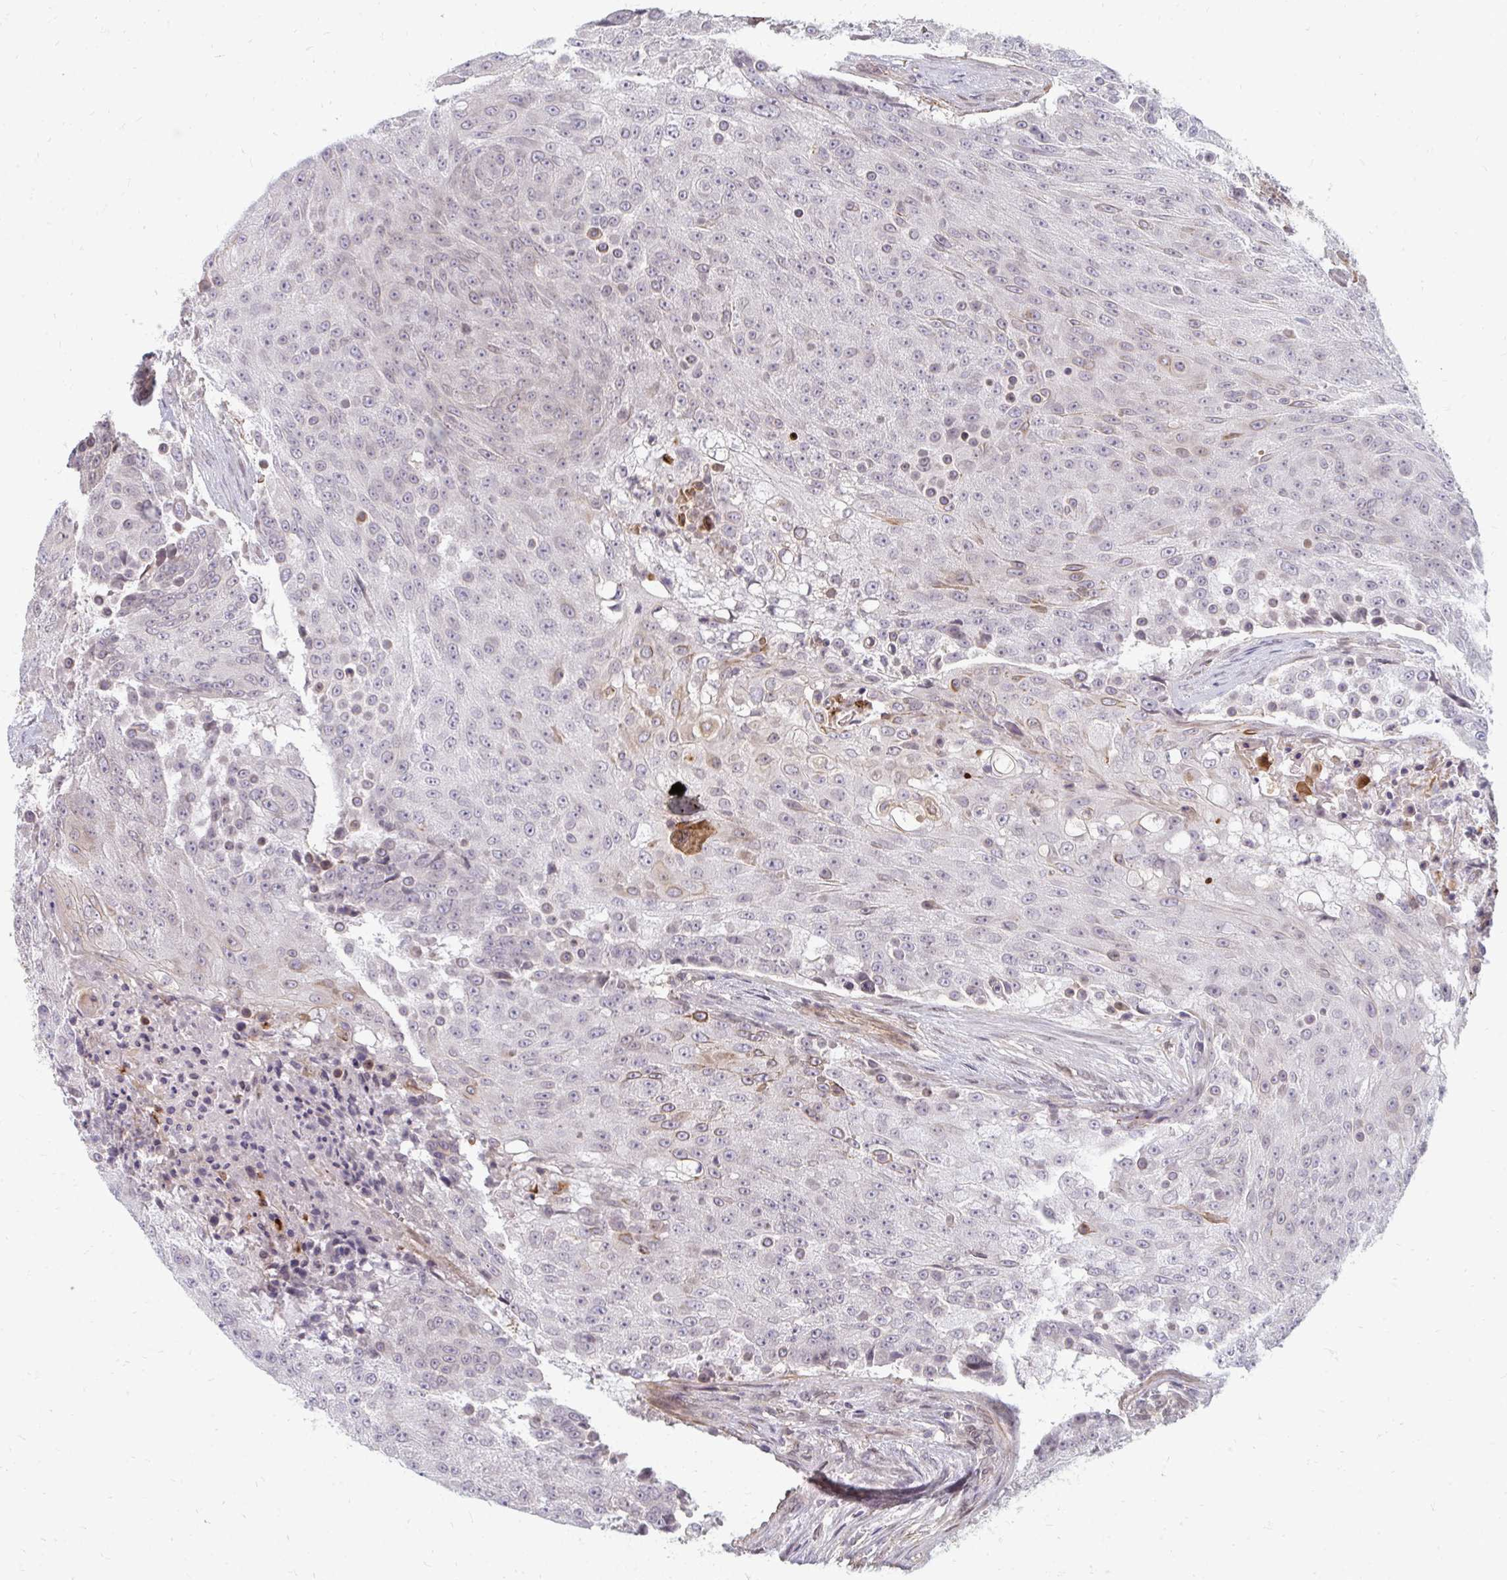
{"staining": {"intensity": "weak", "quantity": "<25%", "location": "cytoplasmic/membranous,nuclear"}, "tissue": "urothelial cancer", "cell_type": "Tumor cells", "image_type": "cancer", "snomed": [{"axis": "morphology", "description": "Urothelial carcinoma, High grade"}, {"axis": "topography", "description": "Urinary bladder"}], "caption": "Micrograph shows no protein staining in tumor cells of urothelial carcinoma (high-grade) tissue.", "gene": "GPC5", "patient": {"sex": "female", "age": 63}}